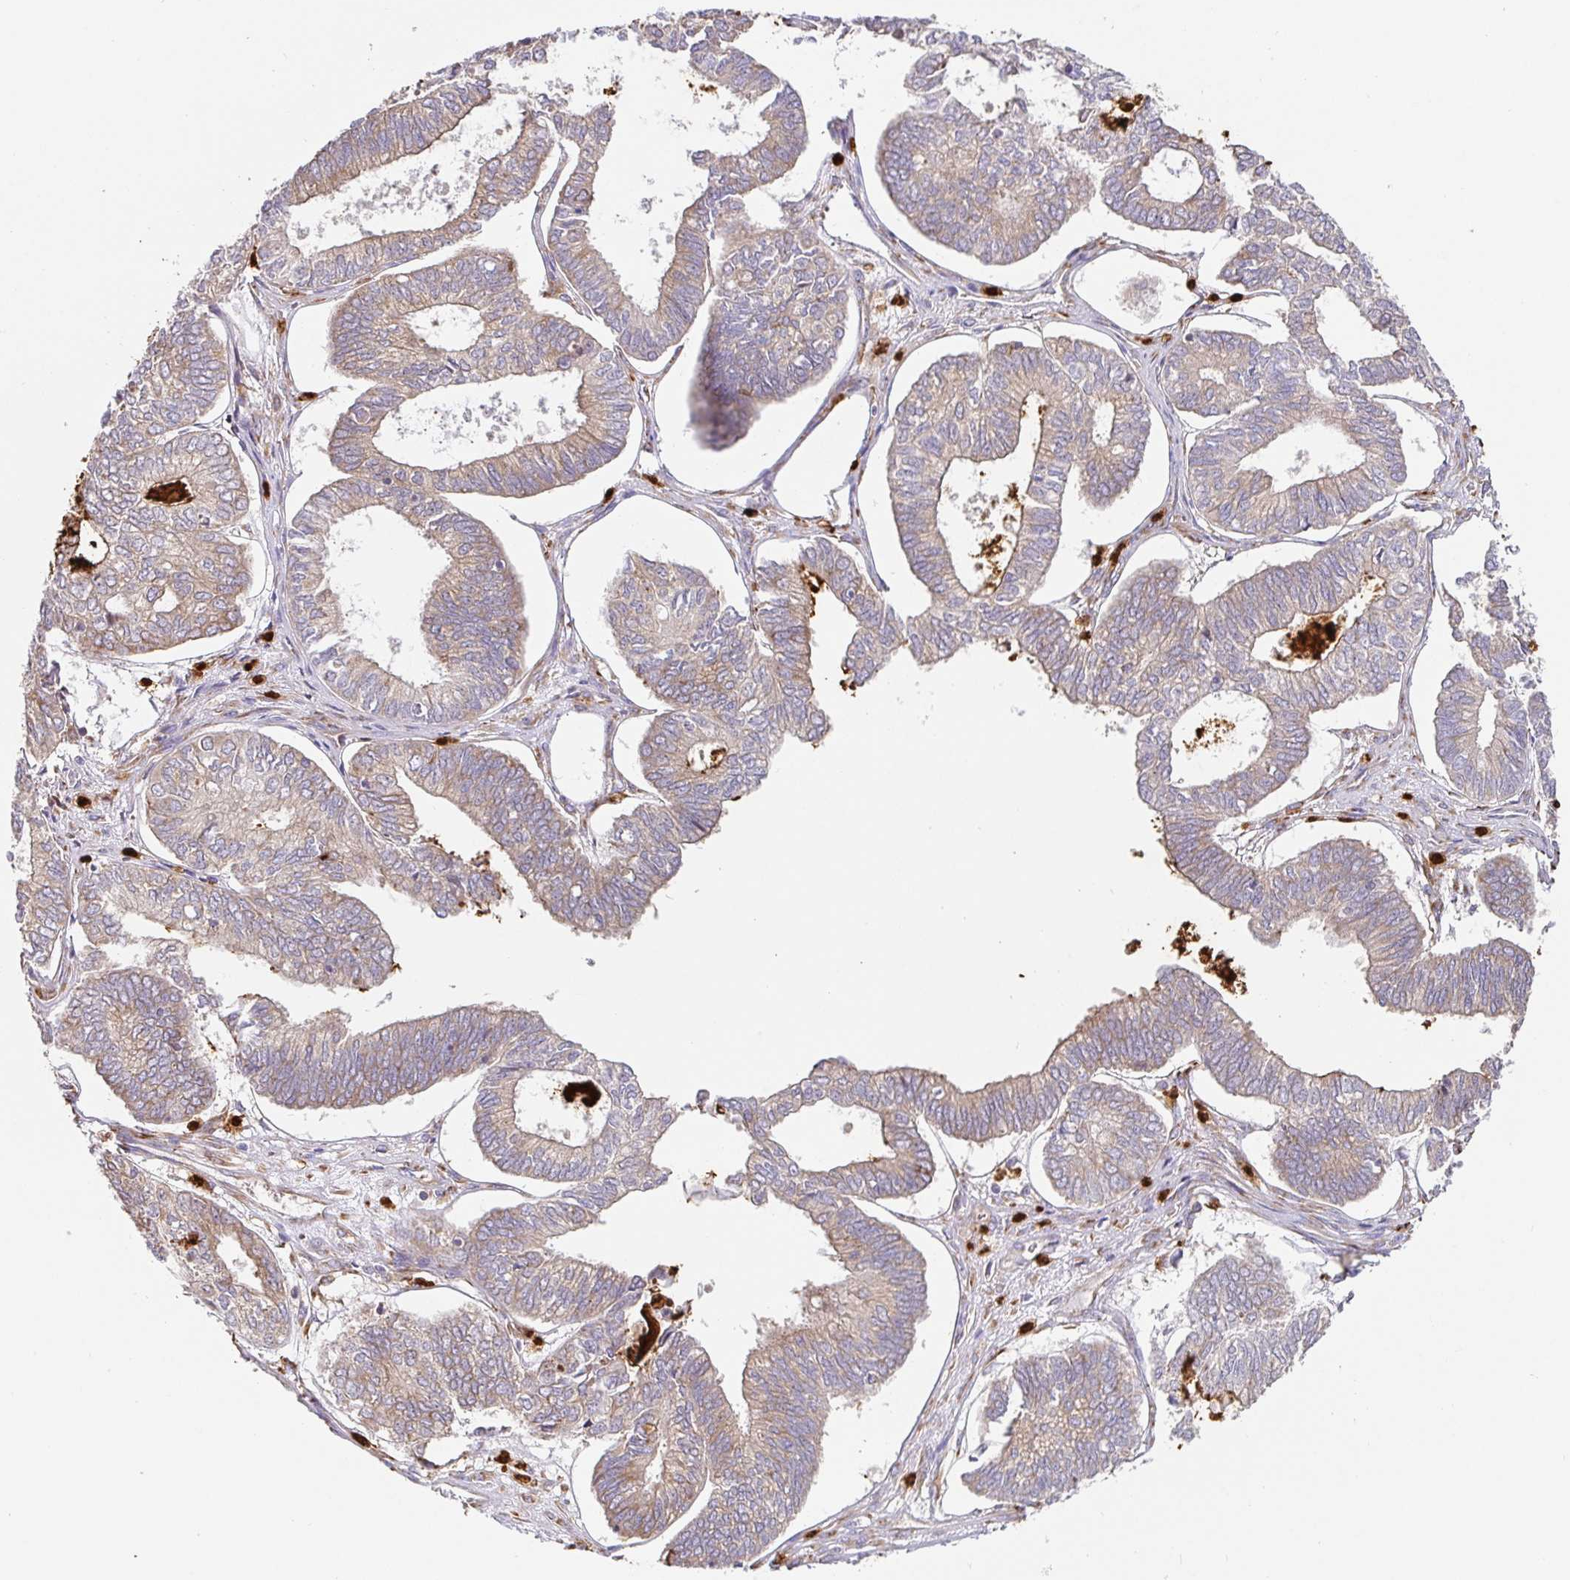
{"staining": {"intensity": "weak", "quantity": "25%-75%", "location": "cytoplasmic/membranous"}, "tissue": "ovarian cancer", "cell_type": "Tumor cells", "image_type": "cancer", "snomed": [{"axis": "morphology", "description": "Carcinoma, endometroid"}, {"axis": "topography", "description": "Ovary"}], "caption": "Tumor cells show weak cytoplasmic/membranous expression in approximately 25%-75% of cells in ovarian endometroid carcinoma. (Stains: DAB in brown, nuclei in blue, Microscopy: brightfield microscopy at high magnification).", "gene": "PDPK1", "patient": {"sex": "female", "age": 64}}